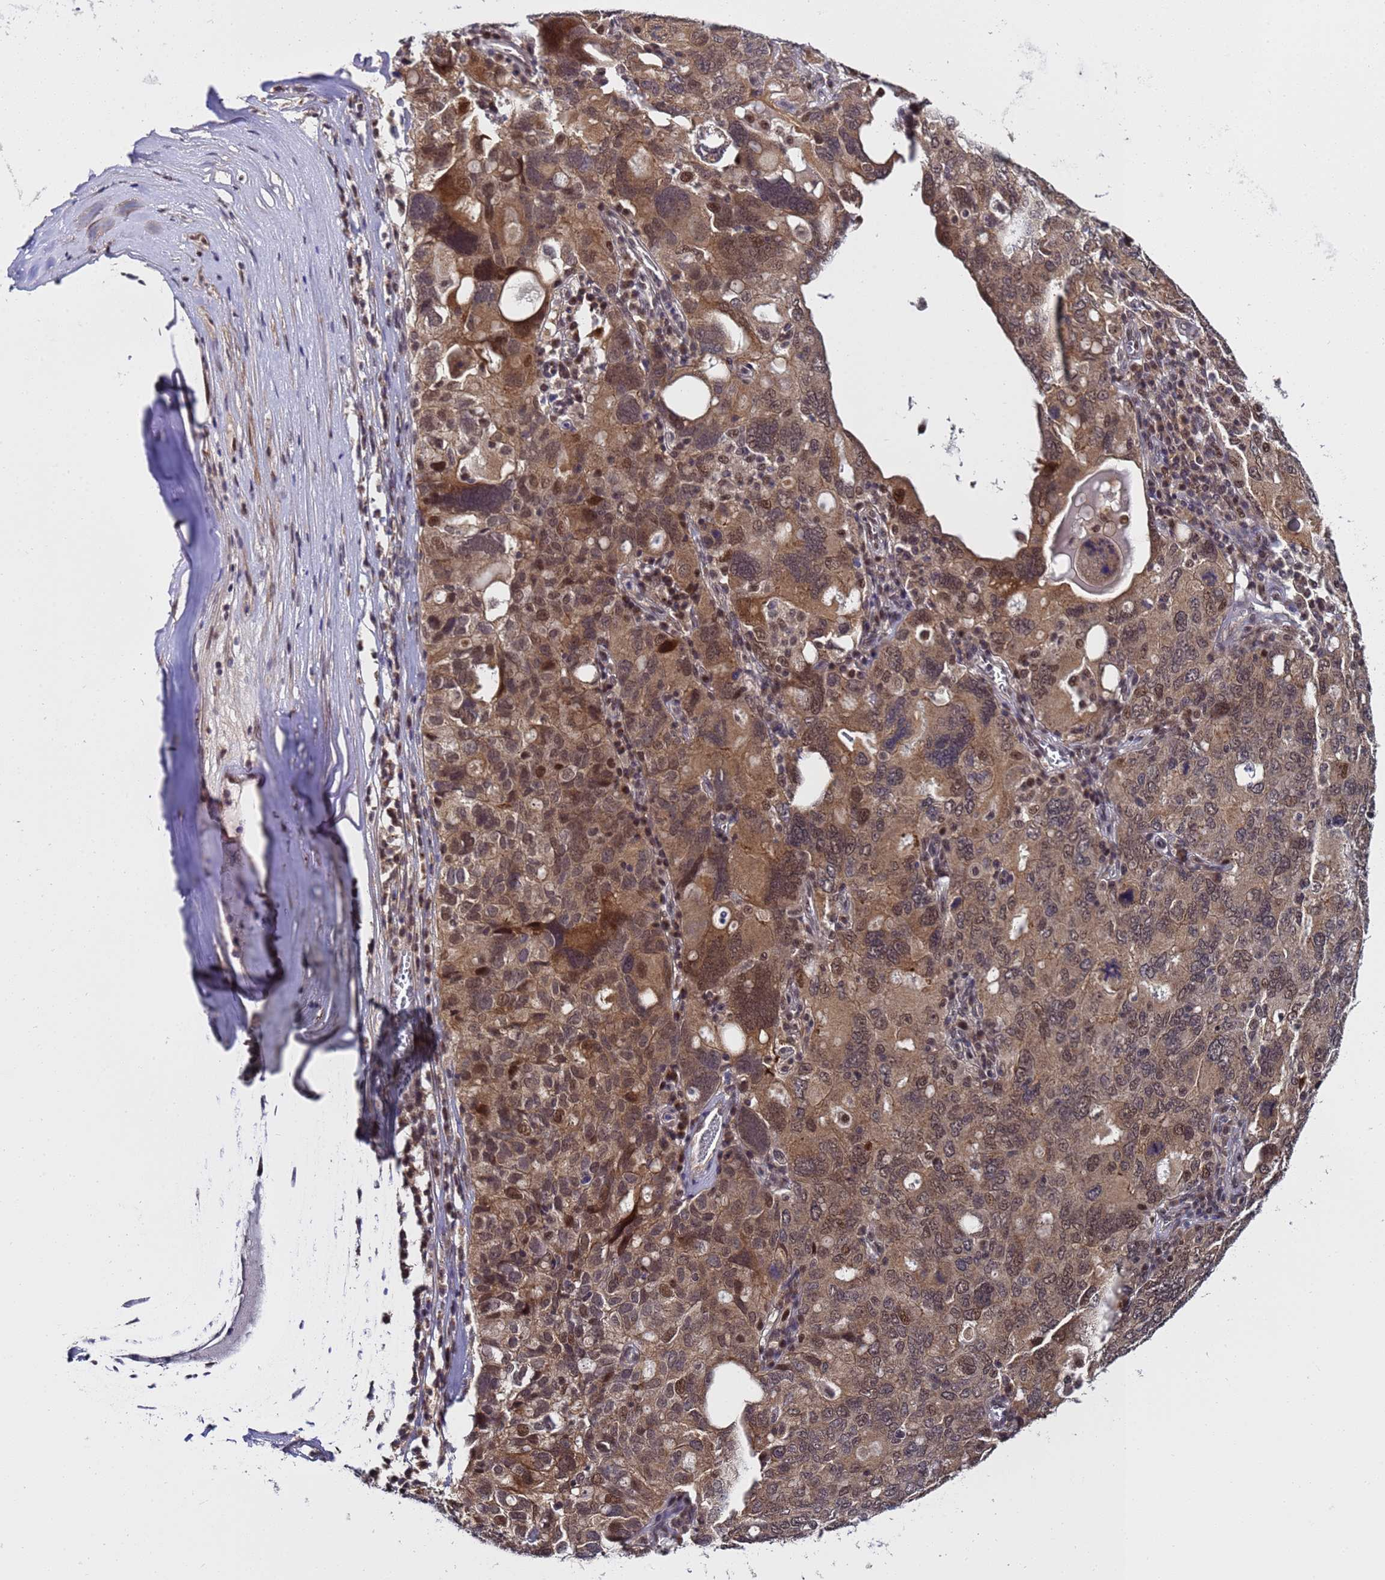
{"staining": {"intensity": "moderate", "quantity": ">75%", "location": "cytoplasmic/membranous,nuclear"}, "tissue": "ovarian cancer", "cell_type": "Tumor cells", "image_type": "cancer", "snomed": [{"axis": "morphology", "description": "Carcinoma, endometroid"}, {"axis": "topography", "description": "Ovary"}], "caption": "Brown immunohistochemical staining in ovarian cancer (endometroid carcinoma) shows moderate cytoplasmic/membranous and nuclear positivity in about >75% of tumor cells. The protein is shown in brown color, while the nuclei are stained blue.", "gene": "ANAPC13", "patient": {"sex": "female", "age": 62}}